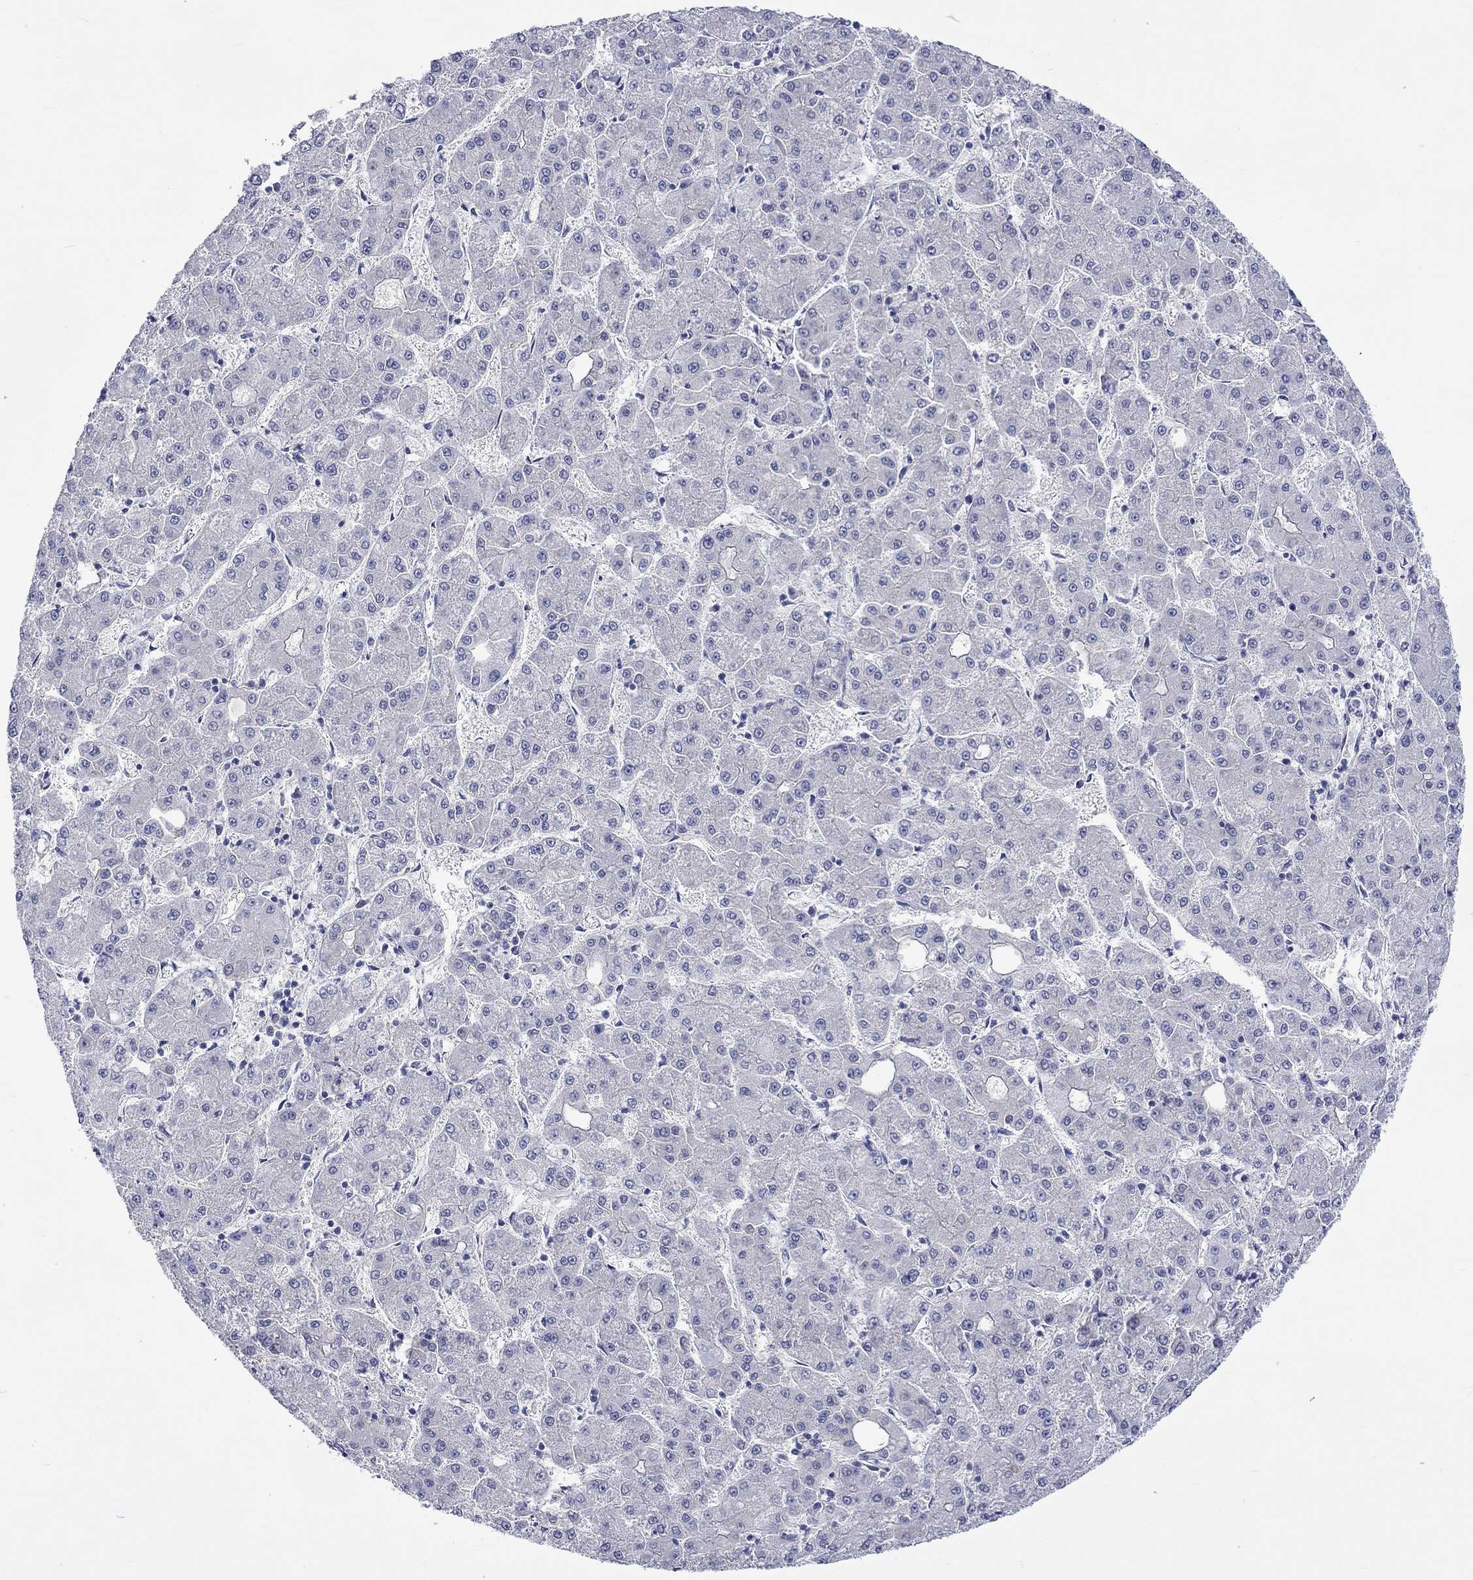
{"staining": {"intensity": "negative", "quantity": "none", "location": "none"}, "tissue": "liver cancer", "cell_type": "Tumor cells", "image_type": "cancer", "snomed": [{"axis": "morphology", "description": "Carcinoma, Hepatocellular, NOS"}, {"axis": "topography", "description": "Liver"}], "caption": "Tumor cells show no significant protein staining in liver cancer (hepatocellular carcinoma).", "gene": "CERS1", "patient": {"sex": "male", "age": 73}}